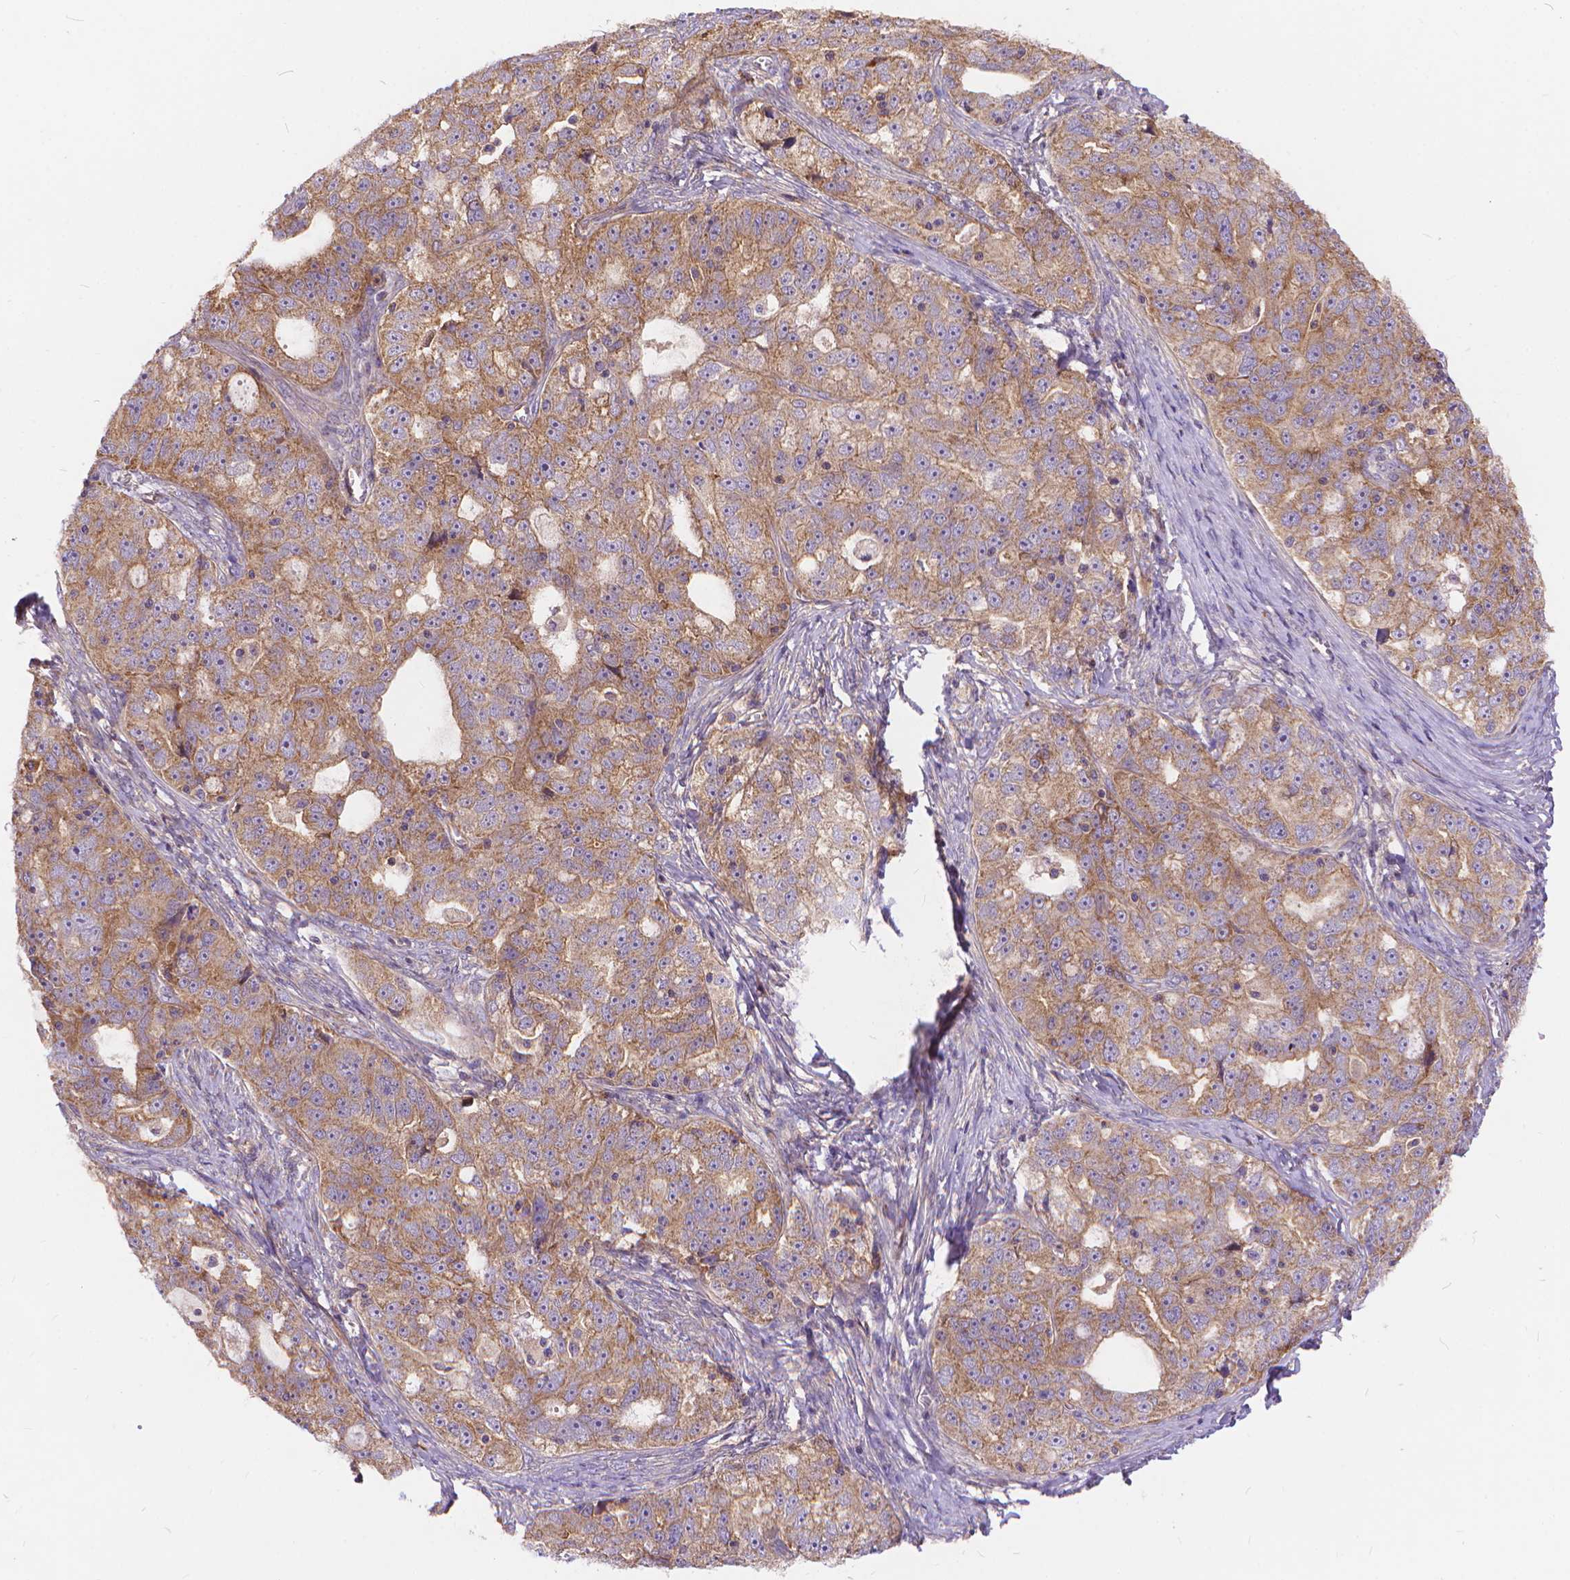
{"staining": {"intensity": "weak", "quantity": ">75%", "location": "cytoplasmic/membranous"}, "tissue": "ovarian cancer", "cell_type": "Tumor cells", "image_type": "cancer", "snomed": [{"axis": "morphology", "description": "Cystadenocarcinoma, serous, NOS"}, {"axis": "topography", "description": "Ovary"}], "caption": "Immunohistochemical staining of human ovarian serous cystadenocarcinoma reveals weak cytoplasmic/membranous protein positivity in about >75% of tumor cells. (Brightfield microscopy of DAB IHC at high magnification).", "gene": "ARAP1", "patient": {"sex": "female", "age": 51}}